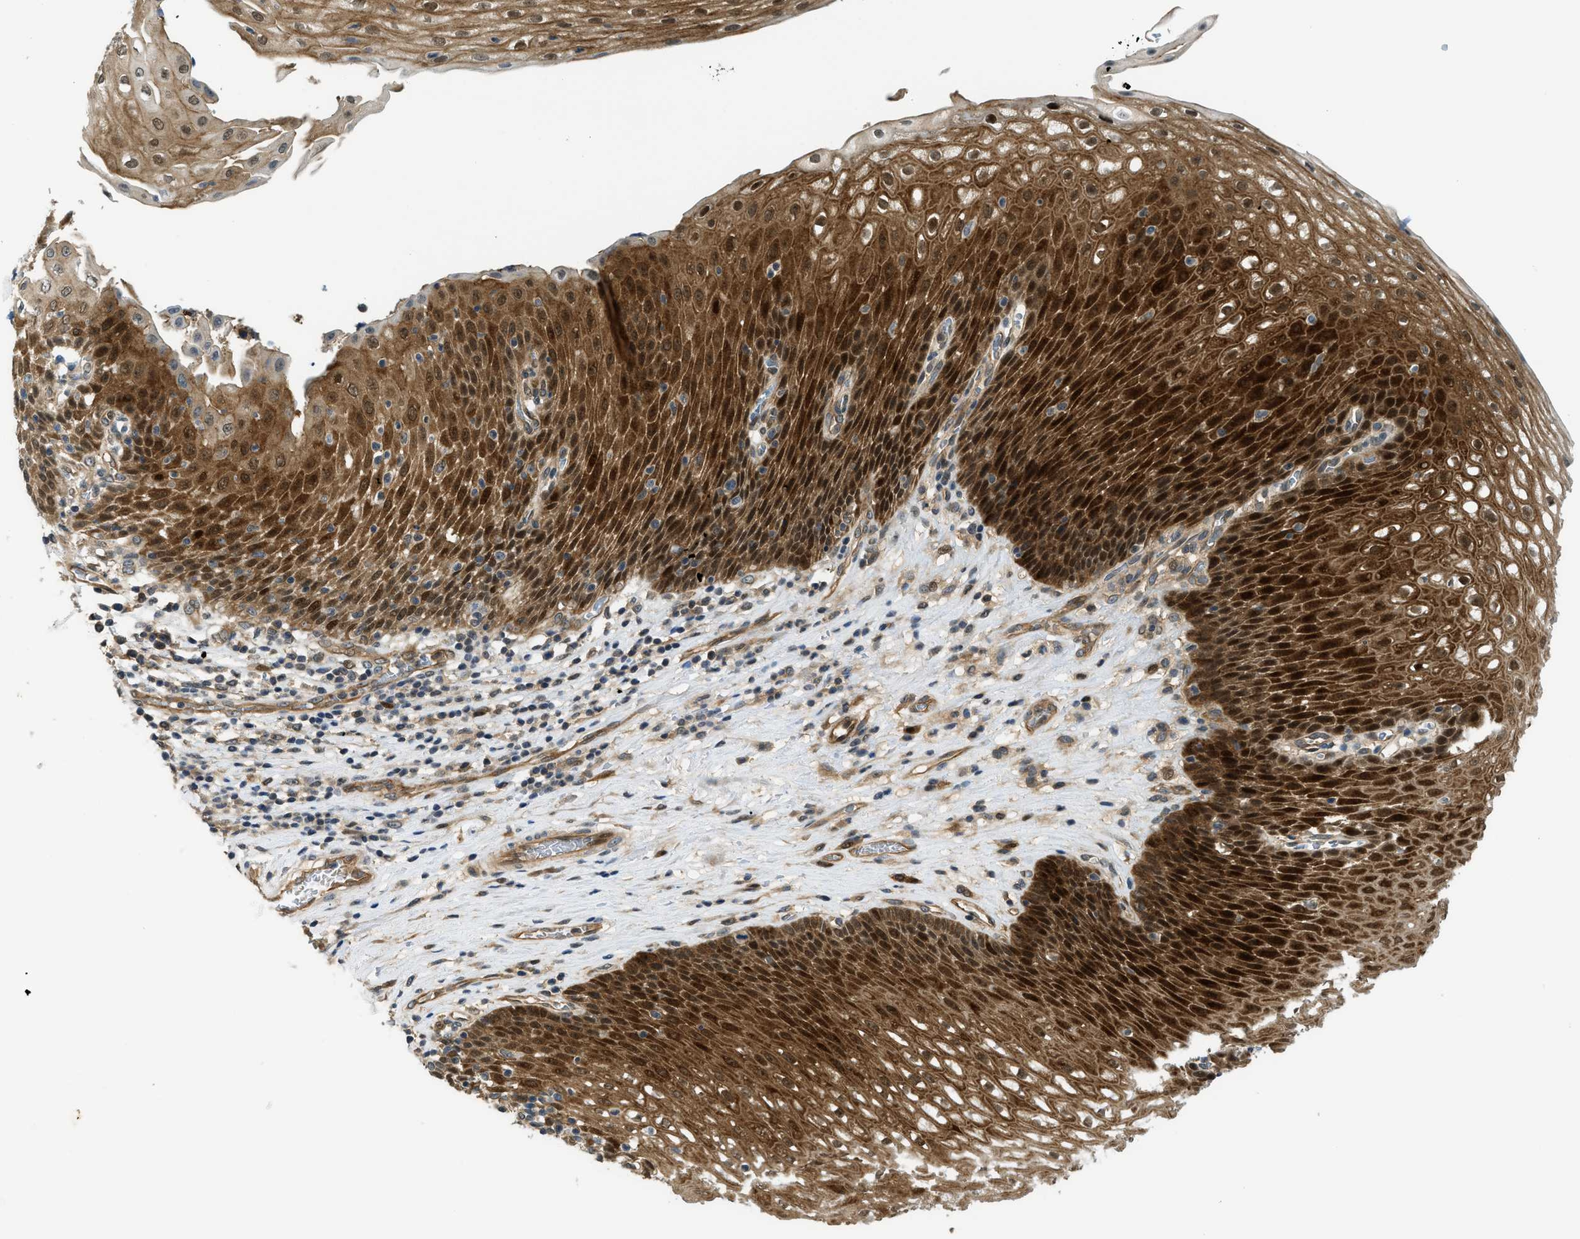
{"staining": {"intensity": "strong", "quantity": ">75%", "location": "cytoplasmic/membranous,nuclear"}, "tissue": "esophagus", "cell_type": "Squamous epithelial cells", "image_type": "normal", "snomed": [{"axis": "morphology", "description": "Normal tissue, NOS"}, {"axis": "topography", "description": "Esophagus"}], "caption": "A brown stain highlights strong cytoplasmic/membranous,nuclear staining of a protein in squamous epithelial cells of unremarkable human esophagus.", "gene": "TRAK2", "patient": {"sex": "male", "age": 48}}